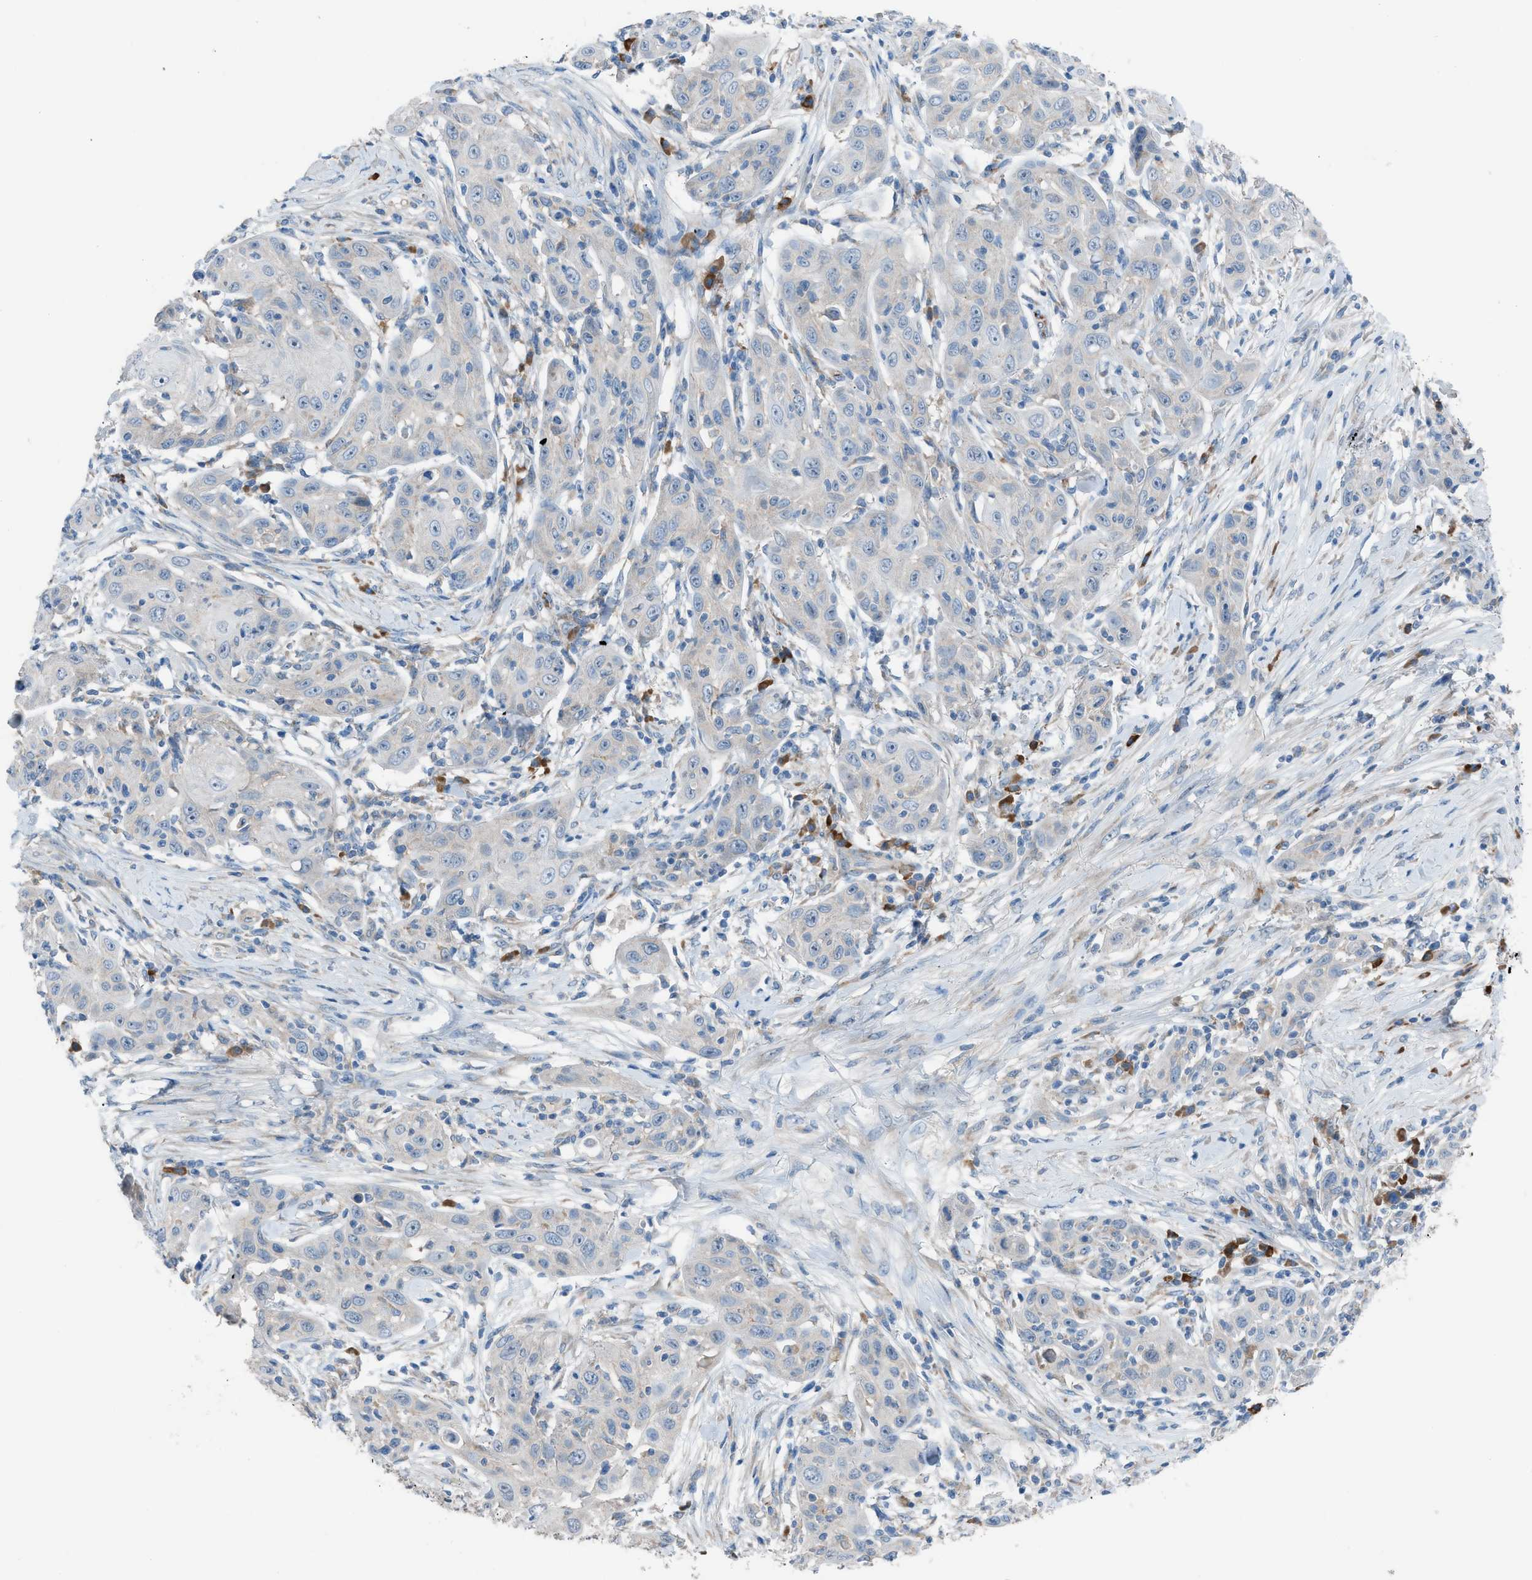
{"staining": {"intensity": "negative", "quantity": "none", "location": "none"}, "tissue": "skin cancer", "cell_type": "Tumor cells", "image_type": "cancer", "snomed": [{"axis": "morphology", "description": "Squamous cell carcinoma, NOS"}, {"axis": "topography", "description": "Skin"}], "caption": "Squamous cell carcinoma (skin) was stained to show a protein in brown. There is no significant staining in tumor cells.", "gene": "HEG1", "patient": {"sex": "female", "age": 88}}